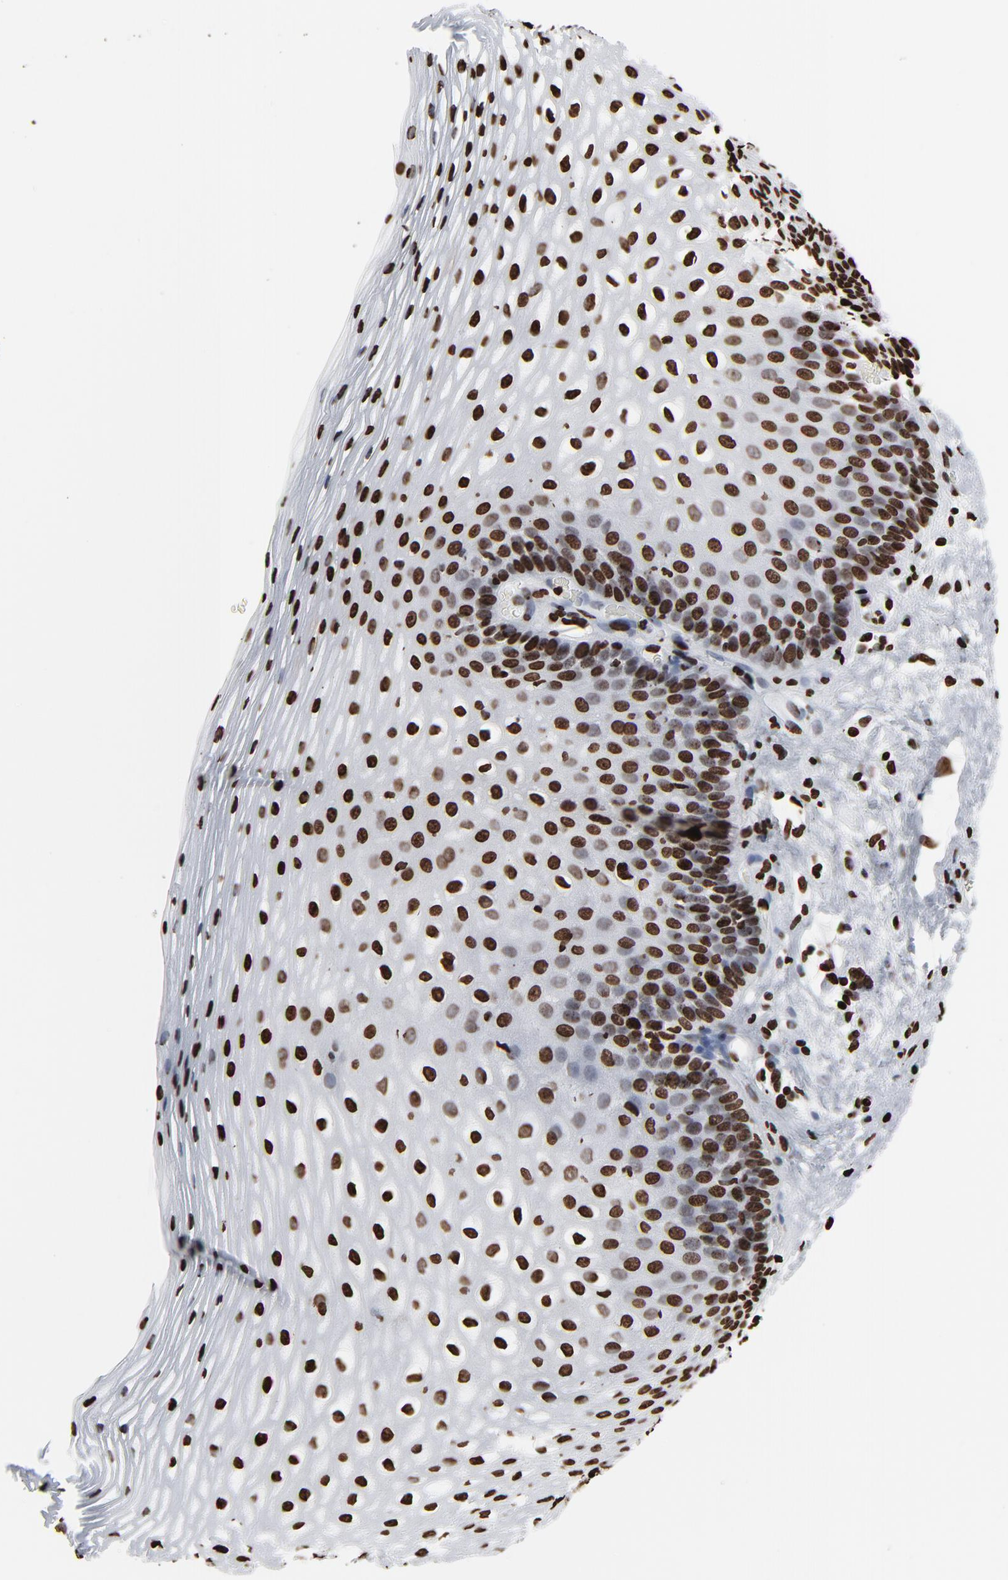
{"staining": {"intensity": "strong", "quantity": ">75%", "location": "nuclear"}, "tissue": "esophagus", "cell_type": "Squamous epithelial cells", "image_type": "normal", "snomed": [{"axis": "morphology", "description": "Normal tissue, NOS"}, {"axis": "topography", "description": "Esophagus"}], "caption": "Squamous epithelial cells display high levels of strong nuclear positivity in about >75% of cells in benign esophagus.", "gene": "H3", "patient": {"sex": "female", "age": 70}}